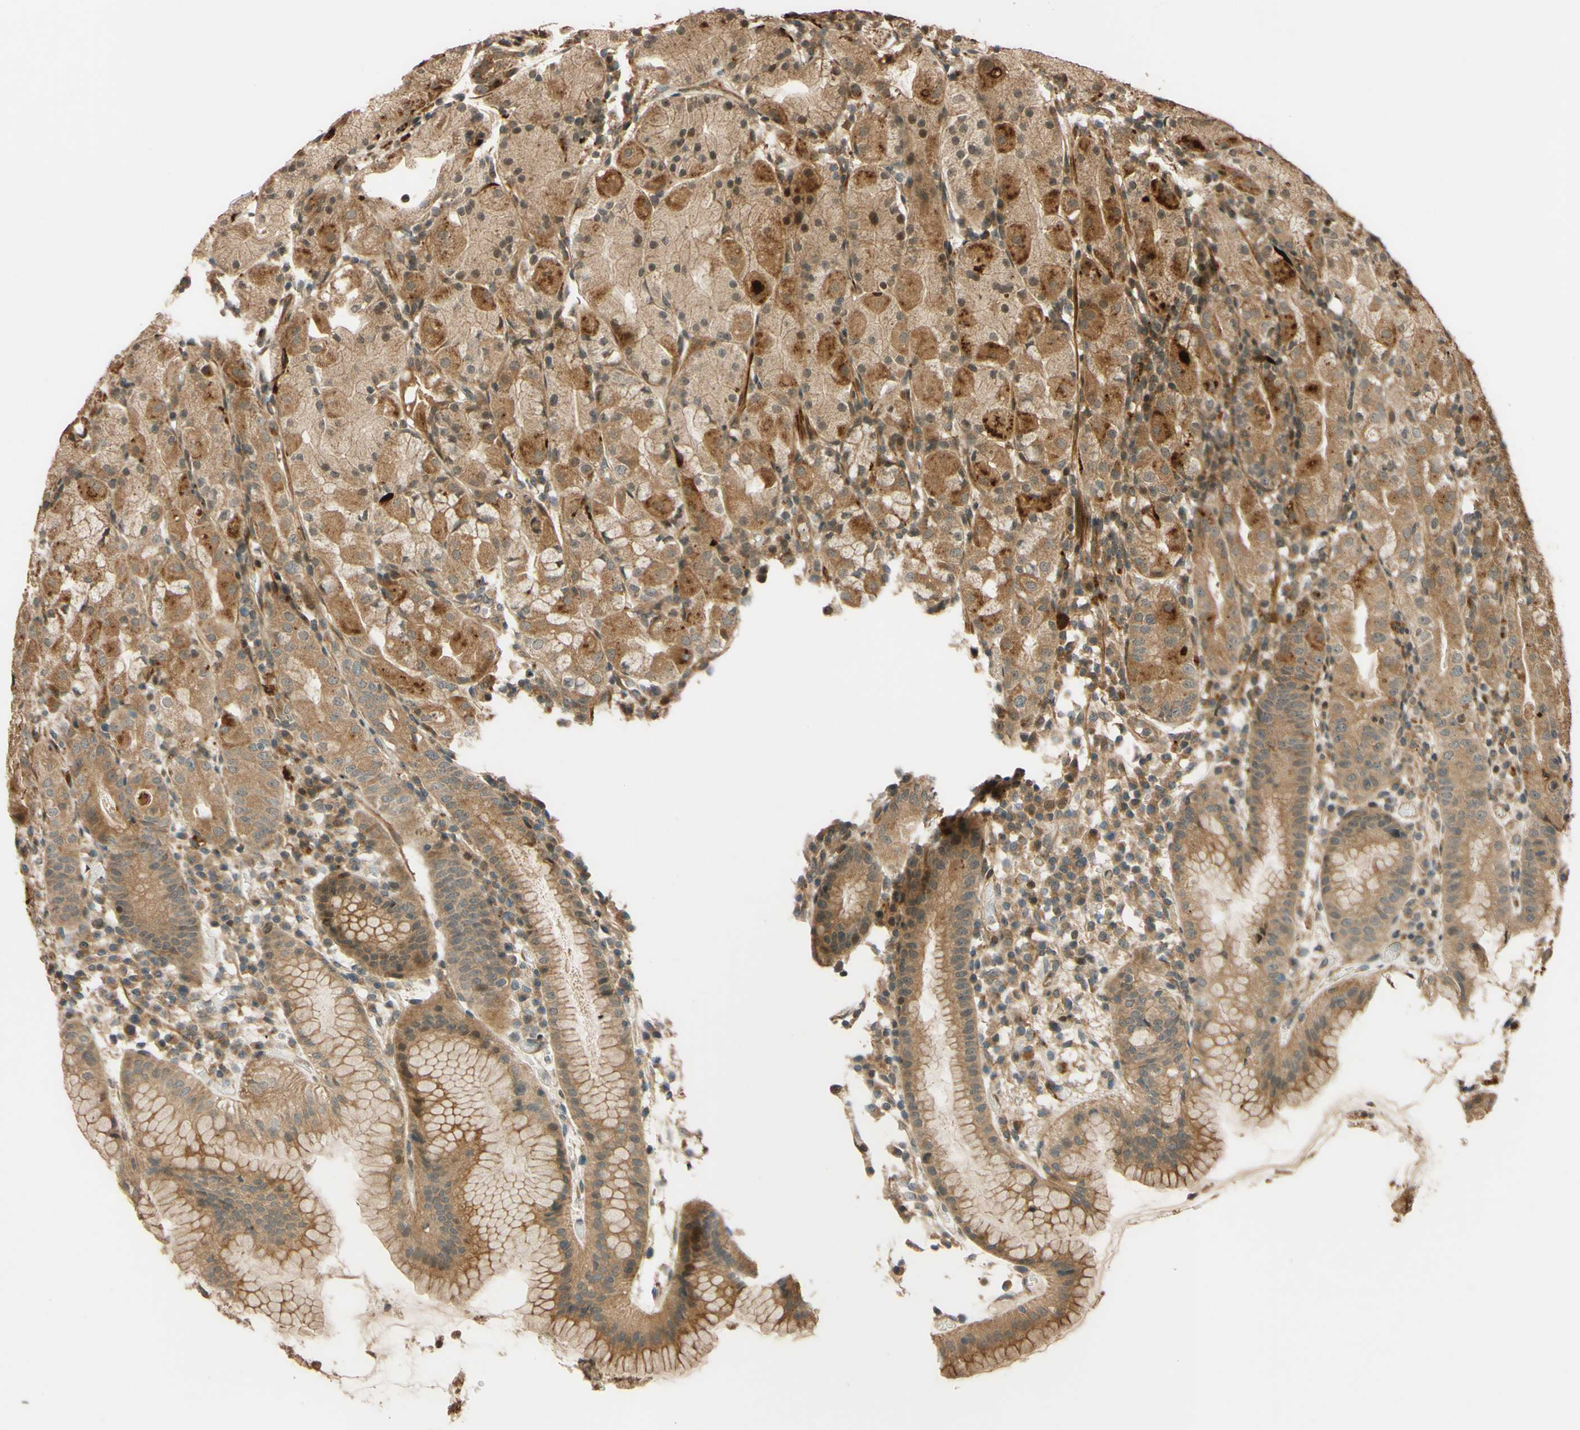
{"staining": {"intensity": "moderate", "quantity": ">75%", "location": "cytoplasmic/membranous"}, "tissue": "stomach", "cell_type": "Glandular cells", "image_type": "normal", "snomed": [{"axis": "morphology", "description": "Normal tissue, NOS"}, {"axis": "topography", "description": "Stomach"}, {"axis": "topography", "description": "Stomach, lower"}], "caption": "Immunohistochemical staining of unremarkable stomach exhibits medium levels of moderate cytoplasmic/membranous positivity in approximately >75% of glandular cells. Nuclei are stained in blue.", "gene": "RNF19A", "patient": {"sex": "female", "age": 75}}